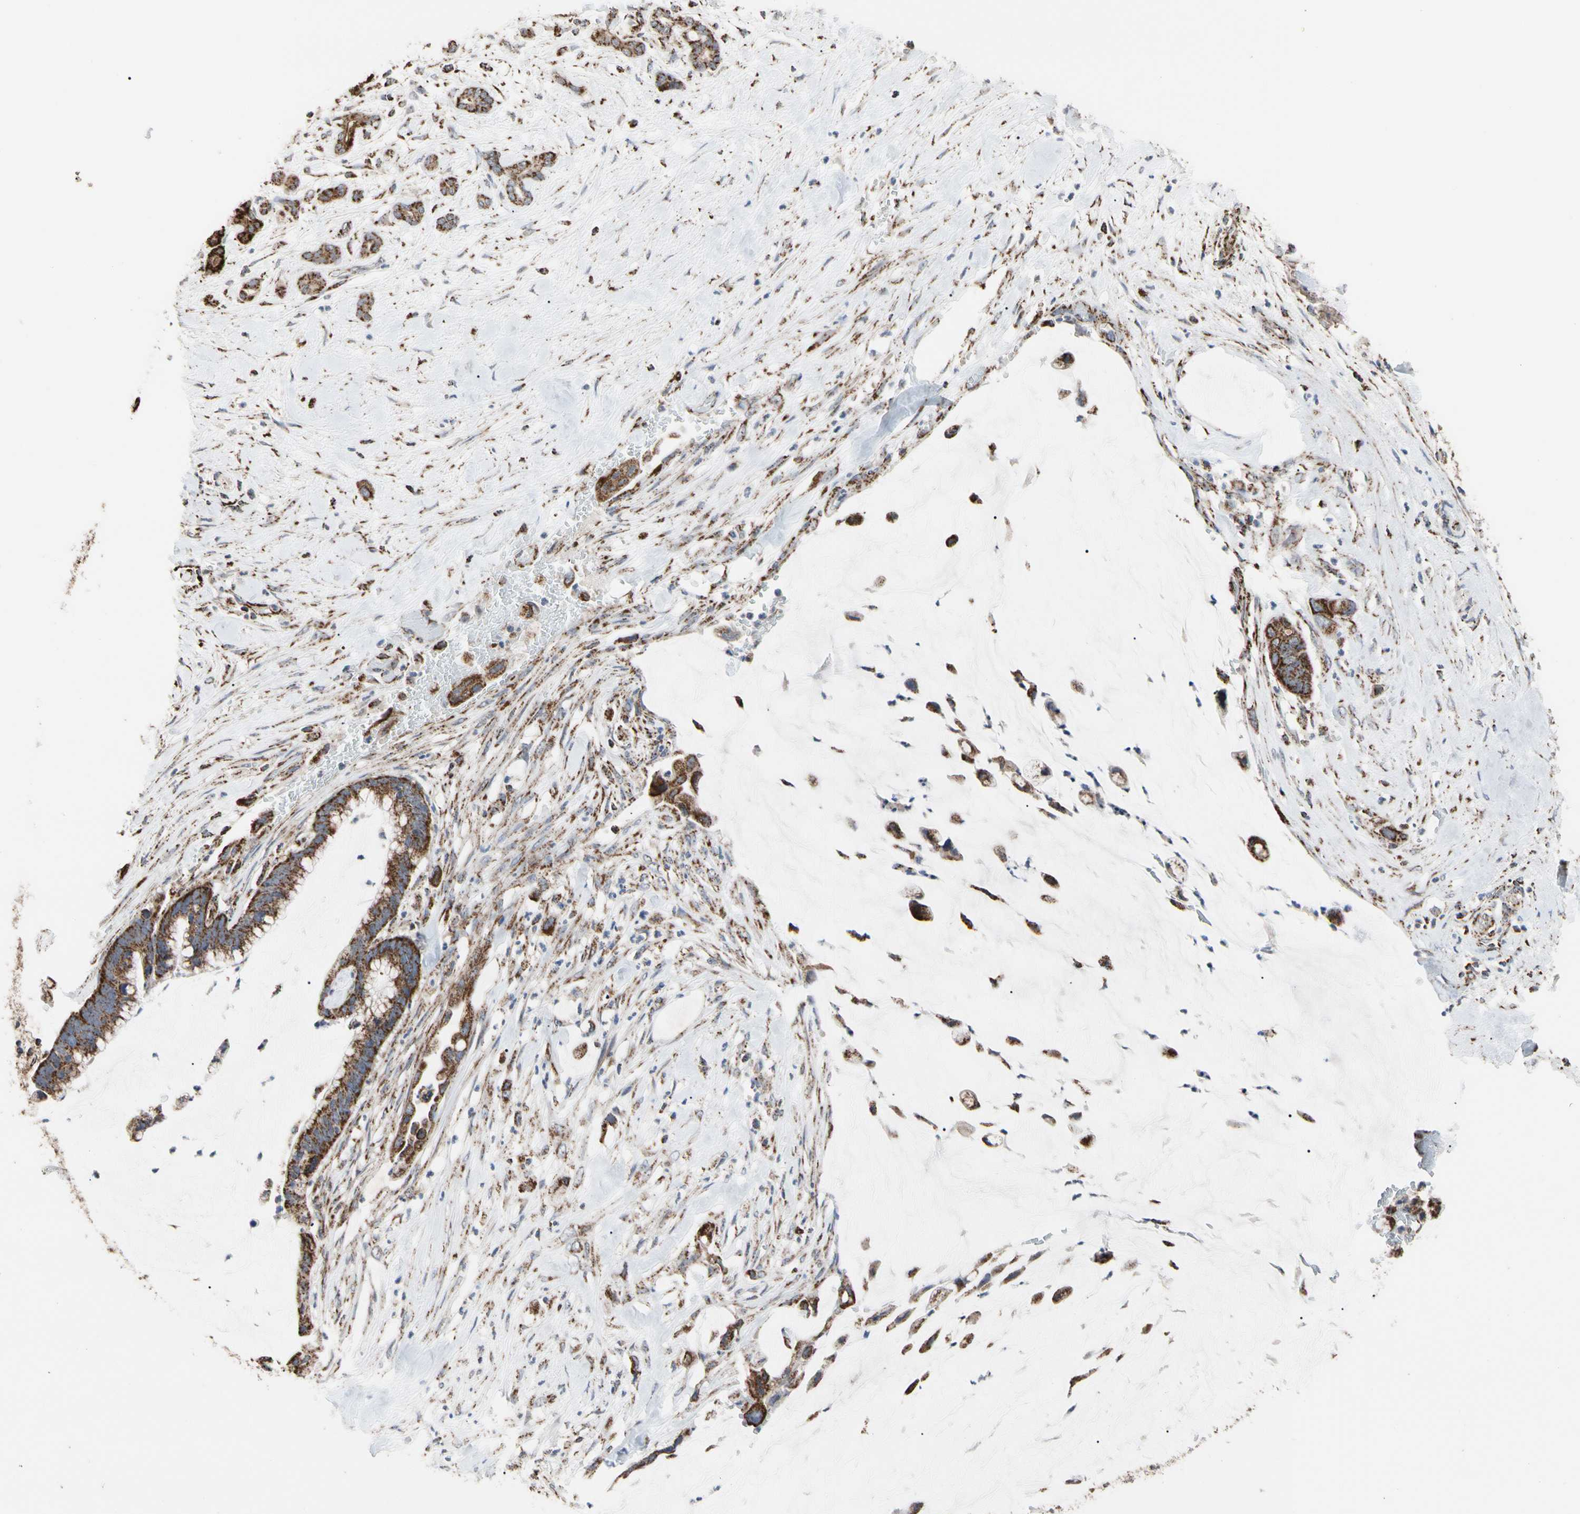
{"staining": {"intensity": "strong", "quantity": ">75%", "location": "cytoplasmic/membranous"}, "tissue": "pancreatic cancer", "cell_type": "Tumor cells", "image_type": "cancer", "snomed": [{"axis": "morphology", "description": "Adenocarcinoma, NOS"}, {"axis": "topography", "description": "Pancreas"}], "caption": "An image of human pancreatic cancer stained for a protein demonstrates strong cytoplasmic/membranous brown staining in tumor cells.", "gene": "FAM110B", "patient": {"sex": "male", "age": 41}}